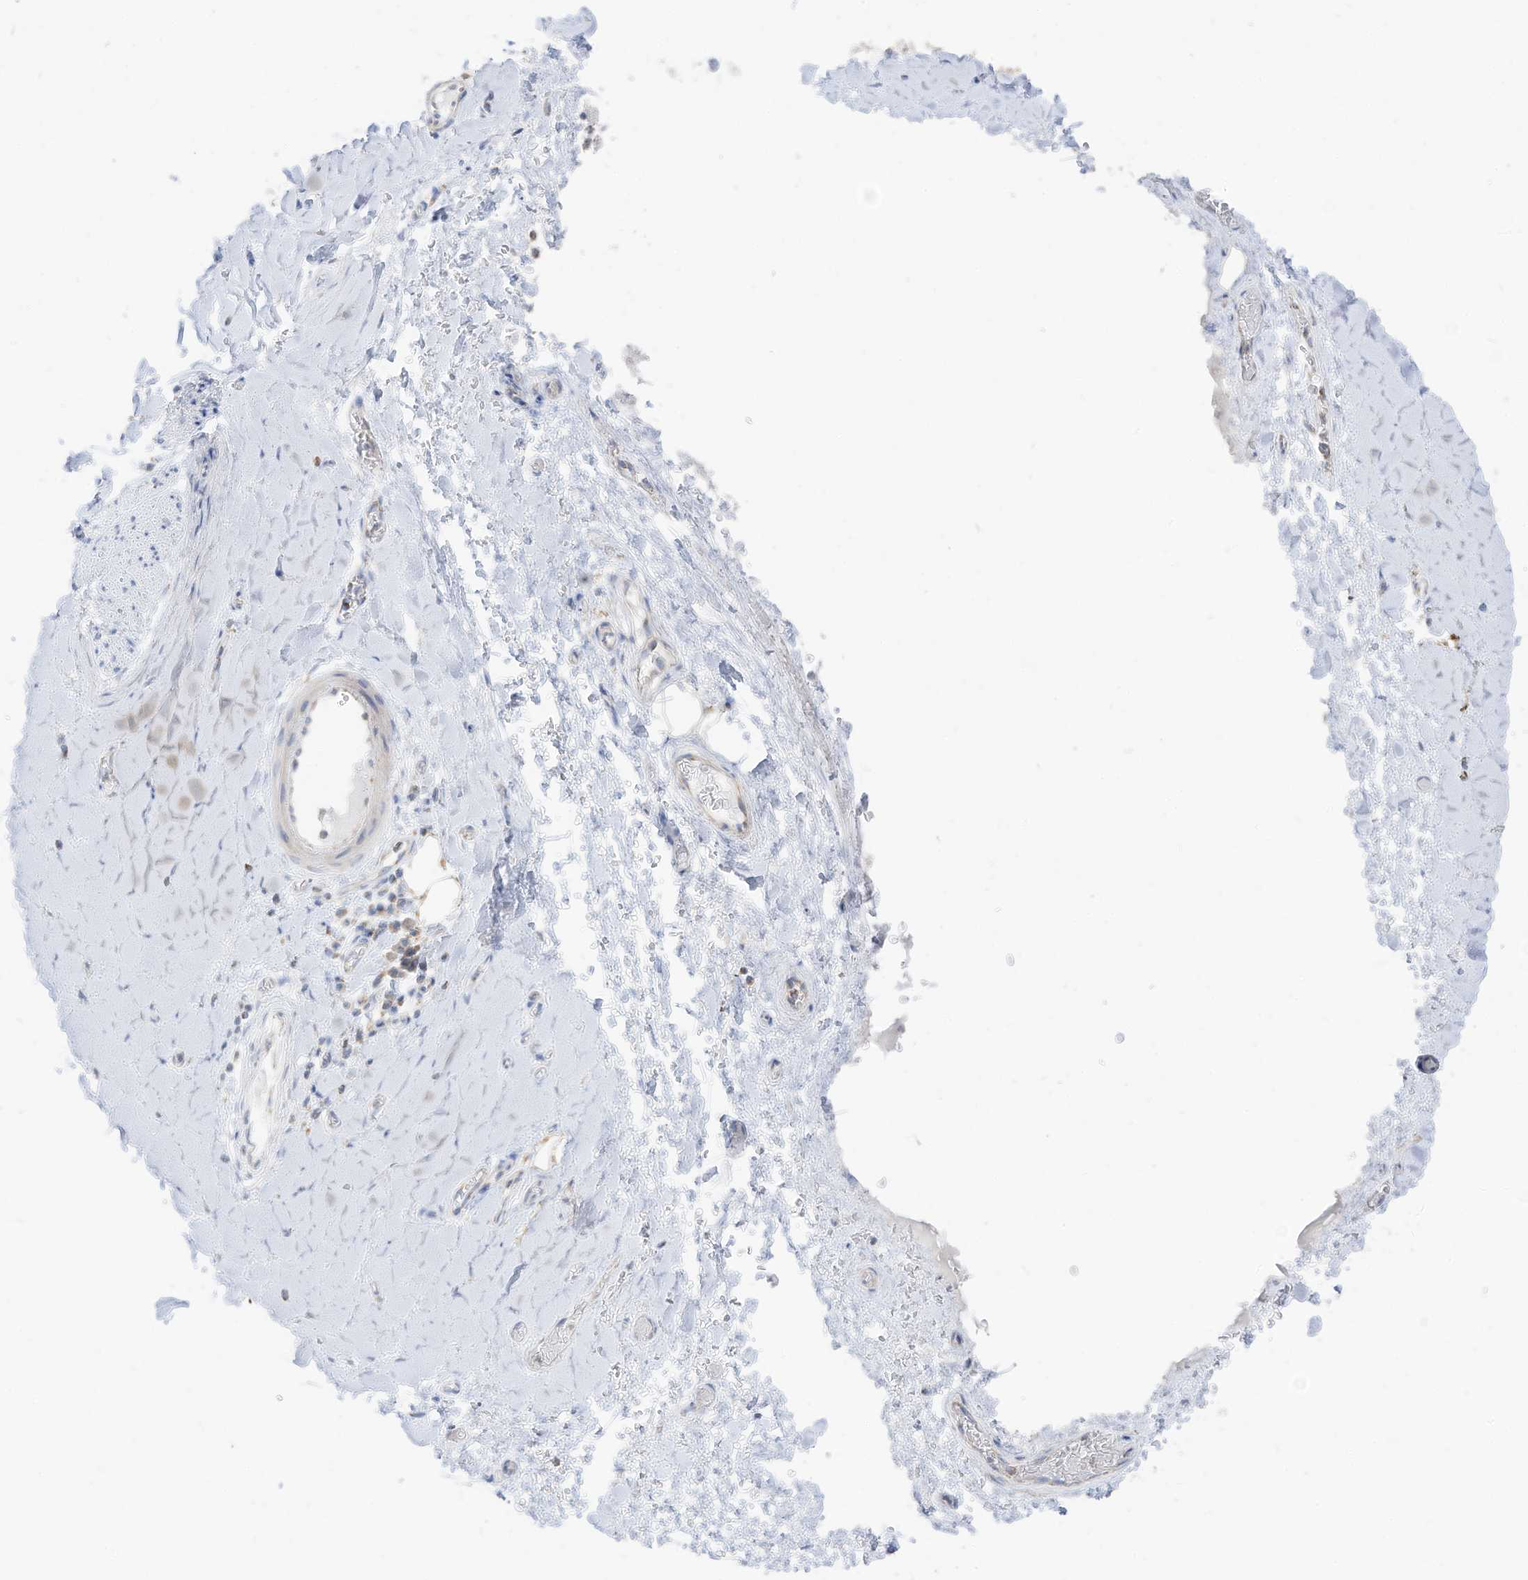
{"staining": {"intensity": "weak", "quantity": "25%-75%", "location": "cytoplasmic/membranous"}, "tissue": "adipose tissue", "cell_type": "Adipocytes", "image_type": "normal", "snomed": [{"axis": "morphology", "description": "Normal tissue, NOS"}, {"axis": "morphology", "description": "Adenocarcinoma, NOS"}, {"axis": "topography", "description": "Stomach, upper"}, {"axis": "topography", "description": "Peripheral nerve tissue"}], "caption": "Protein expression analysis of unremarkable adipose tissue demonstrates weak cytoplasmic/membranous expression in about 25%-75% of adipocytes.", "gene": "ETHE1", "patient": {"sex": "male", "age": 62}}